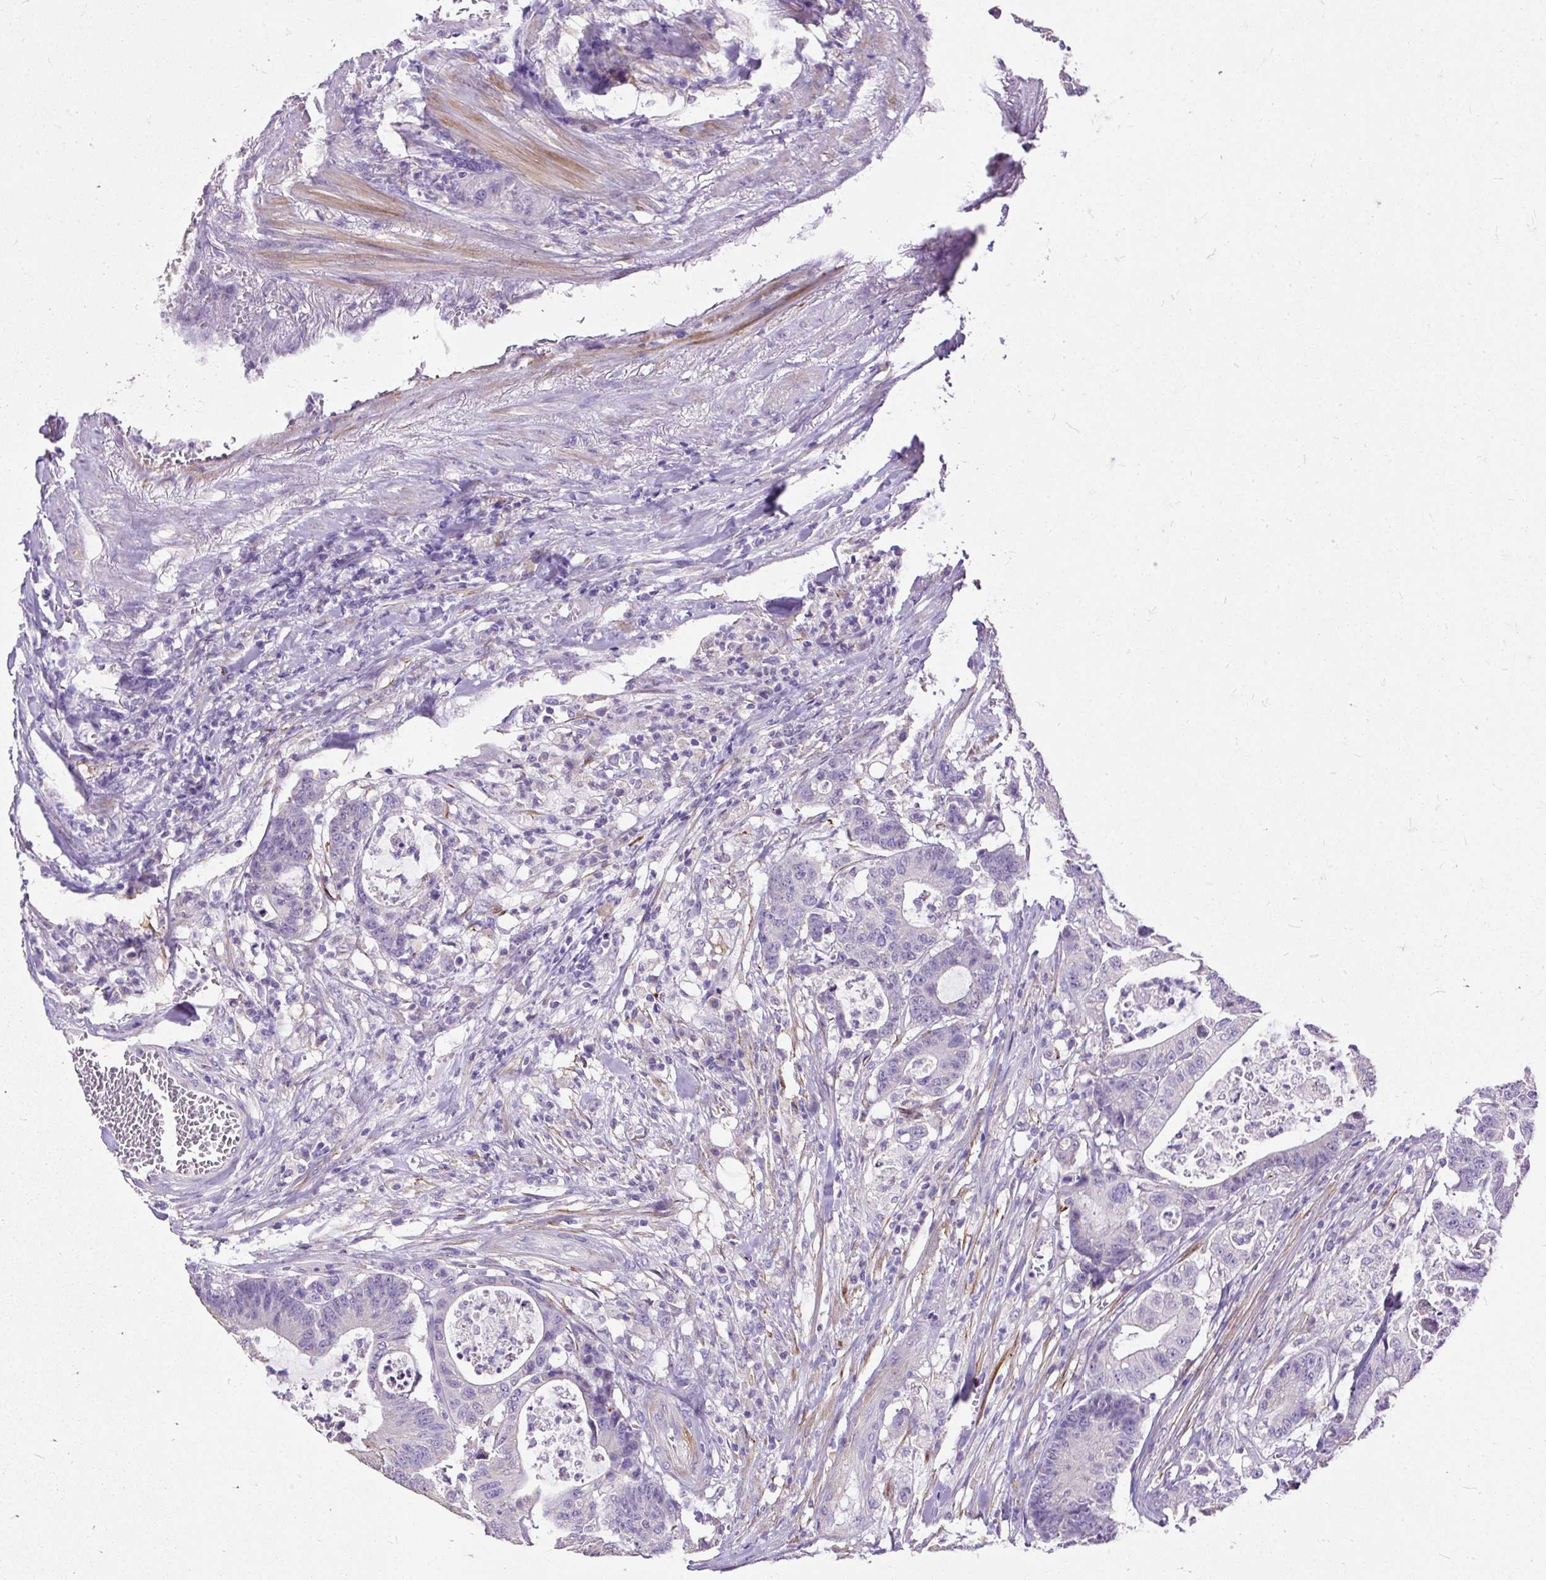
{"staining": {"intensity": "negative", "quantity": "none", "location": "none"}, "tissue": "colorectal cancer", "cell_type": "Tumor cells", "image_type": "cancer", "snomed": [{"axis": "morphology", "description": "Adenocarcinoma, NOS"}, {"axis": "topography", "description": "Colon"}], "caption": "An IHC histopathology image of adenocarcinoma (colorectal) is shown. There is no staining in tumor cells of adenocarcinoma (colorectal). The staining was performed using DAB to visualize the protein expression in brown, while the nuclei were stained in blue with hematoxylin (Magnification: 20x).", "gene": "GBX1", "patient": {"sex": "female", "age": 84}}